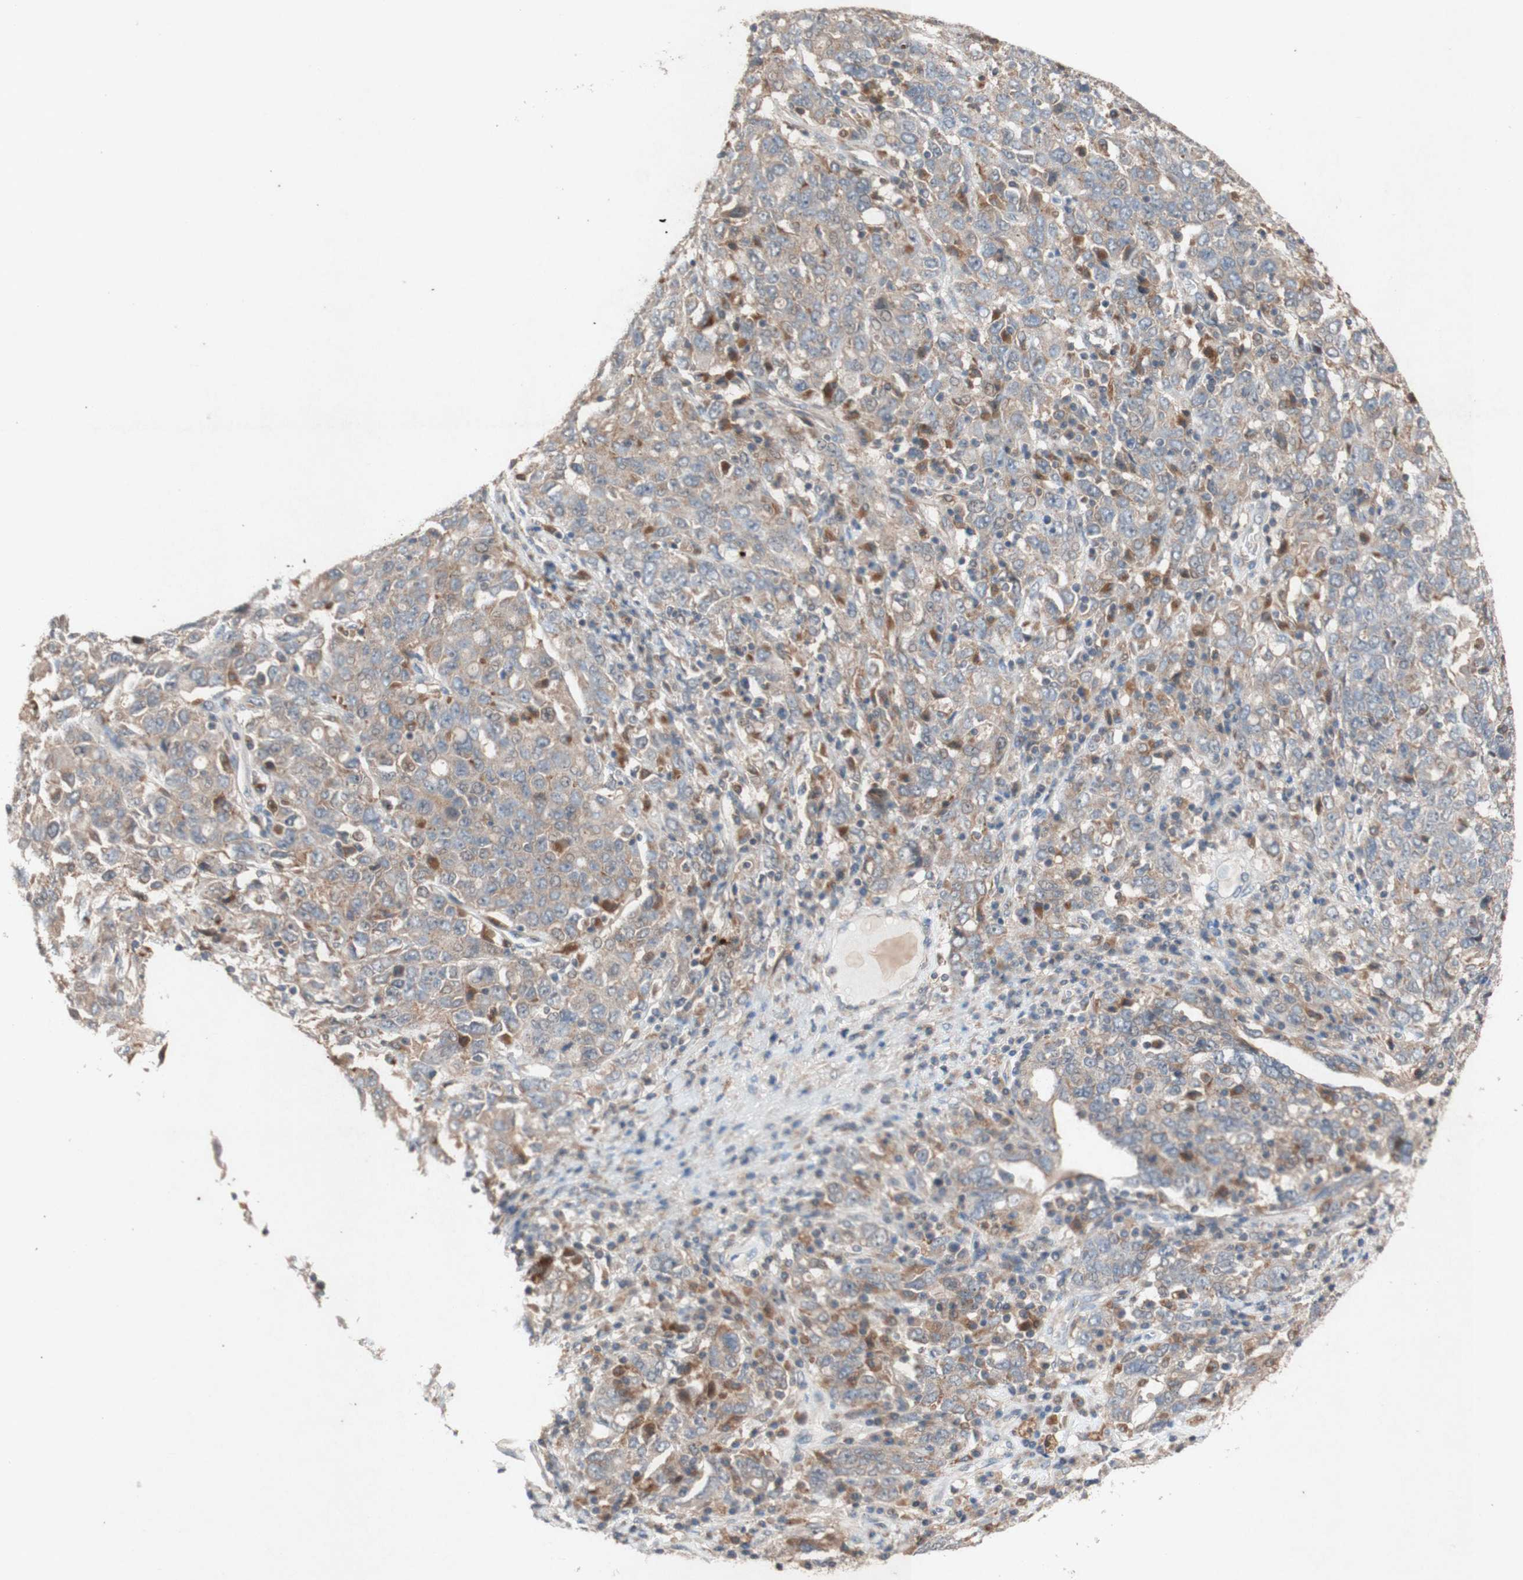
{"staining": {"intensity": "weak", "quantity": ">75%", "location": "cytoplasmic/membranous"}, "tissue": "ovarian cancer", "cell_type": "Tumor cells", "image_type": "cancer", "snomed": [{"axis": "morphology", "description": "Carcinoma, endometroid"}, {"axis": "topography", "description": "Ovary"}], "caption": "High-magnification brightfield microscopy of ovarian cancer stained with DAB (3,3'-diaminobenzidine) (brown) and counterstained with hematoxylin (blue). tumor cells exhibit weak cytoplasmic/membranous staining is seen in approximately>75% of cells.", "gene": "ATP6V1F", "patient": {"sex": "female", "age": 62}}